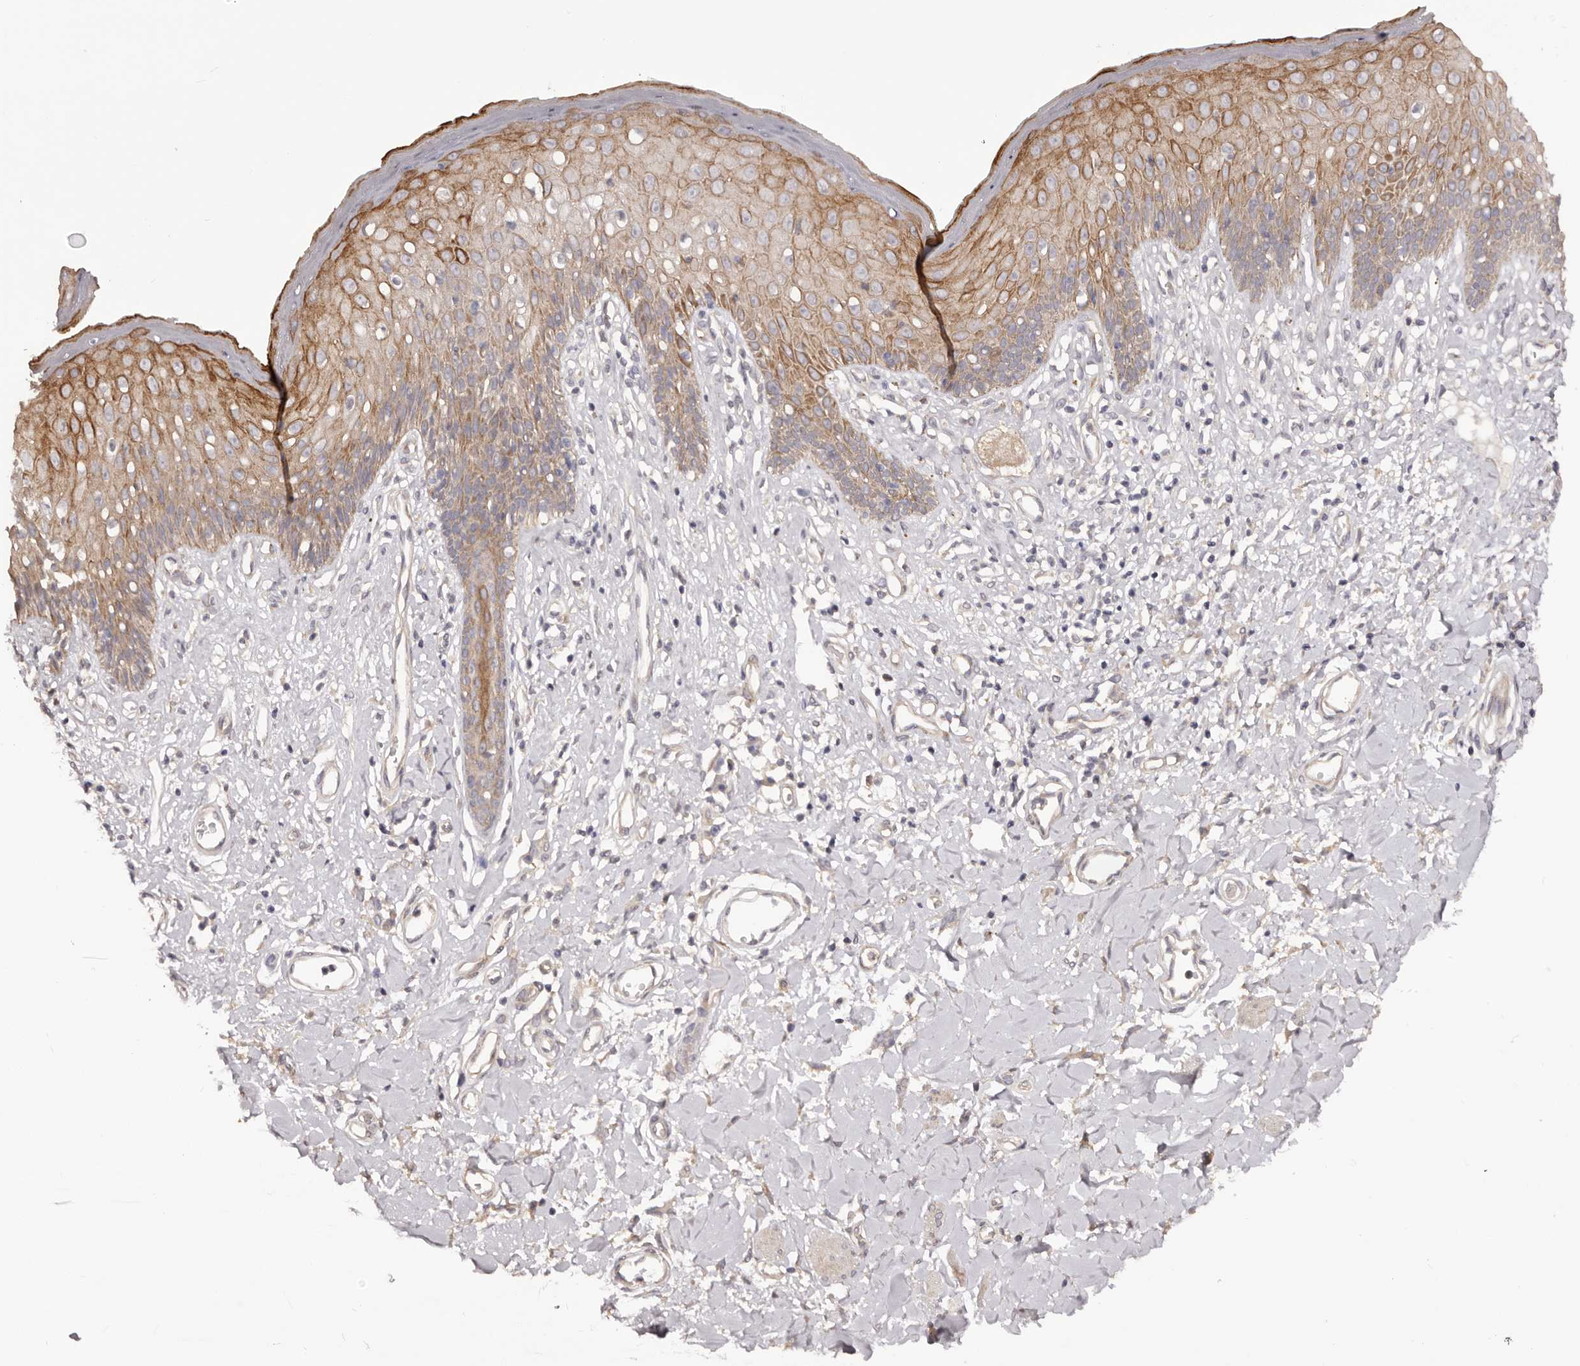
{"staining": {"intensity": "strong", "quantity": "25%-75%", "location": "cytoplasmic/membranous"}, "tissue": "skin", "cell_type": "Epidermal cells", "image_type": "normal", "snomed": [{"axis": "morphology", "description": "Normal tissue, NOS"}, {"axis": "morphology", "description": "Squamous cell carcinoma, NOS"}, {"axis": "topography", "description": "Vulva"}], "caption": "High-magnification brightfield microscopy of unremarkable skin stained with DAB (brown) and counterstained with hematoxylin (blue). epidermal cells exhibit strong cytoplasmic/membranous expression is identified in about25%-75% of cells.", "gene": "KCNJ8", "patient": {"sex": "female", "age": 85}}